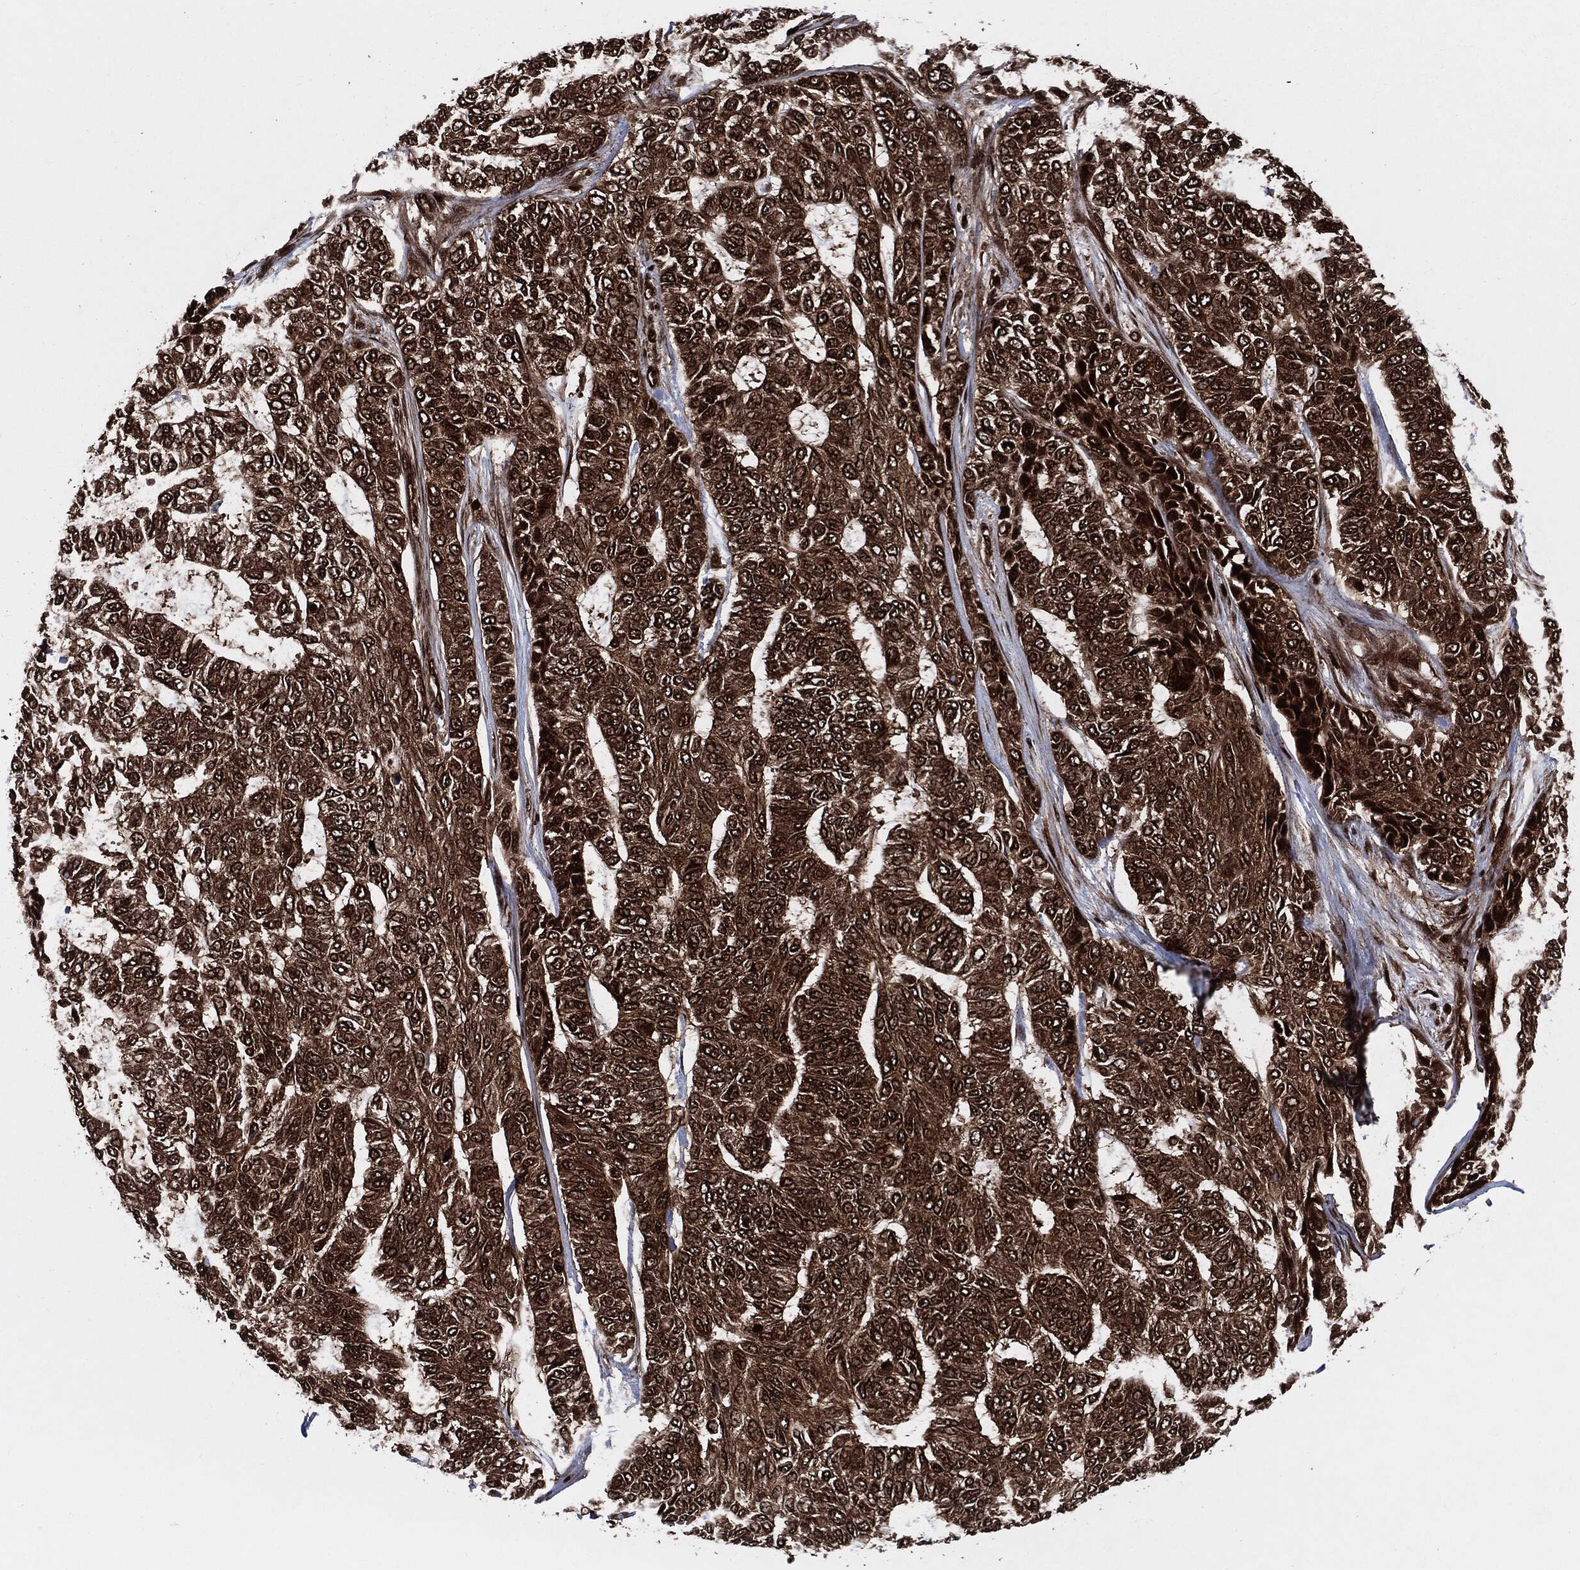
{"staining": {"intensity": "strong", "quantity": ">75%", "location": "cytoplasmic/membranous"}, "tissue": "skin cancer", "cell_type": "Tumor cells", "image_type": "cancer", "snomed": [{"axis": "morphology", "description": "Basal cell carcinoma"}, {"axis": "topography", "description": "Skin"}], "caption": "This is an image of immunohistochemistry (IHC) staining of skin cancer, which shows strong staining in the cytoplasmic/membranous of tumor cells.", "gene": "YWHAB", "patient": {"sex": "female", "age": 65}}